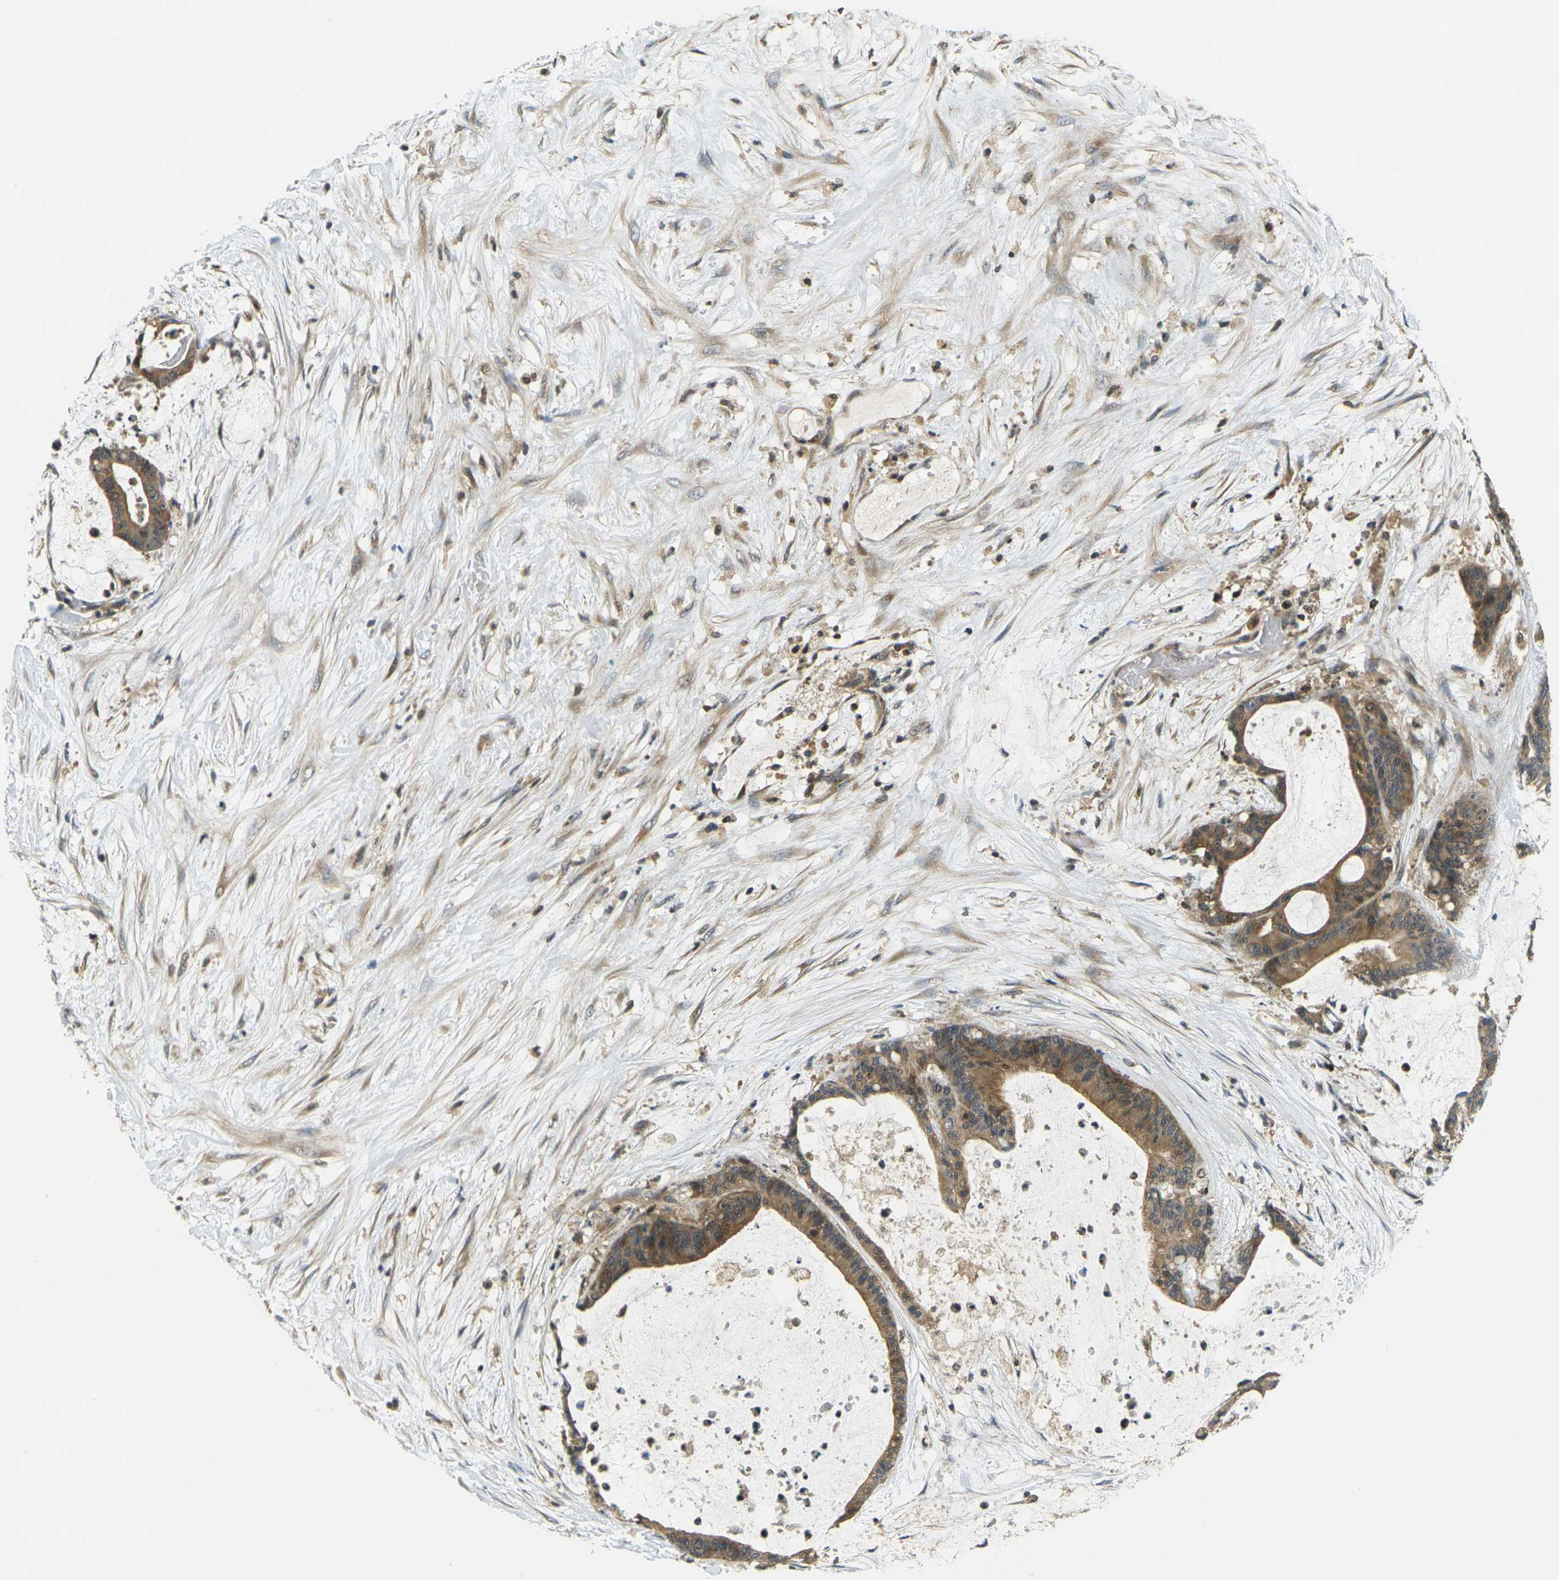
{"staining": {"intensity": "moderate", "quantity": ">75%", "location": "cytoplasmic/membranous"}, "tissue": "liver cancer", "cell_type": "Tumor cells", "image_type": "cancer", "snomed": [{"axis": "morphology", "description": "Cholangiocarcinoma"}, {"axis": "topography", "description": "Liver"}], "caption": "Tumor cells exhibit medium levels of moderate cytoplasmic/membranous expression in approximately >75% of cells in cholangiocarcinoma (liver).", "gene": "KLHL8", "patient": {"sex": "female", "age": 73}}